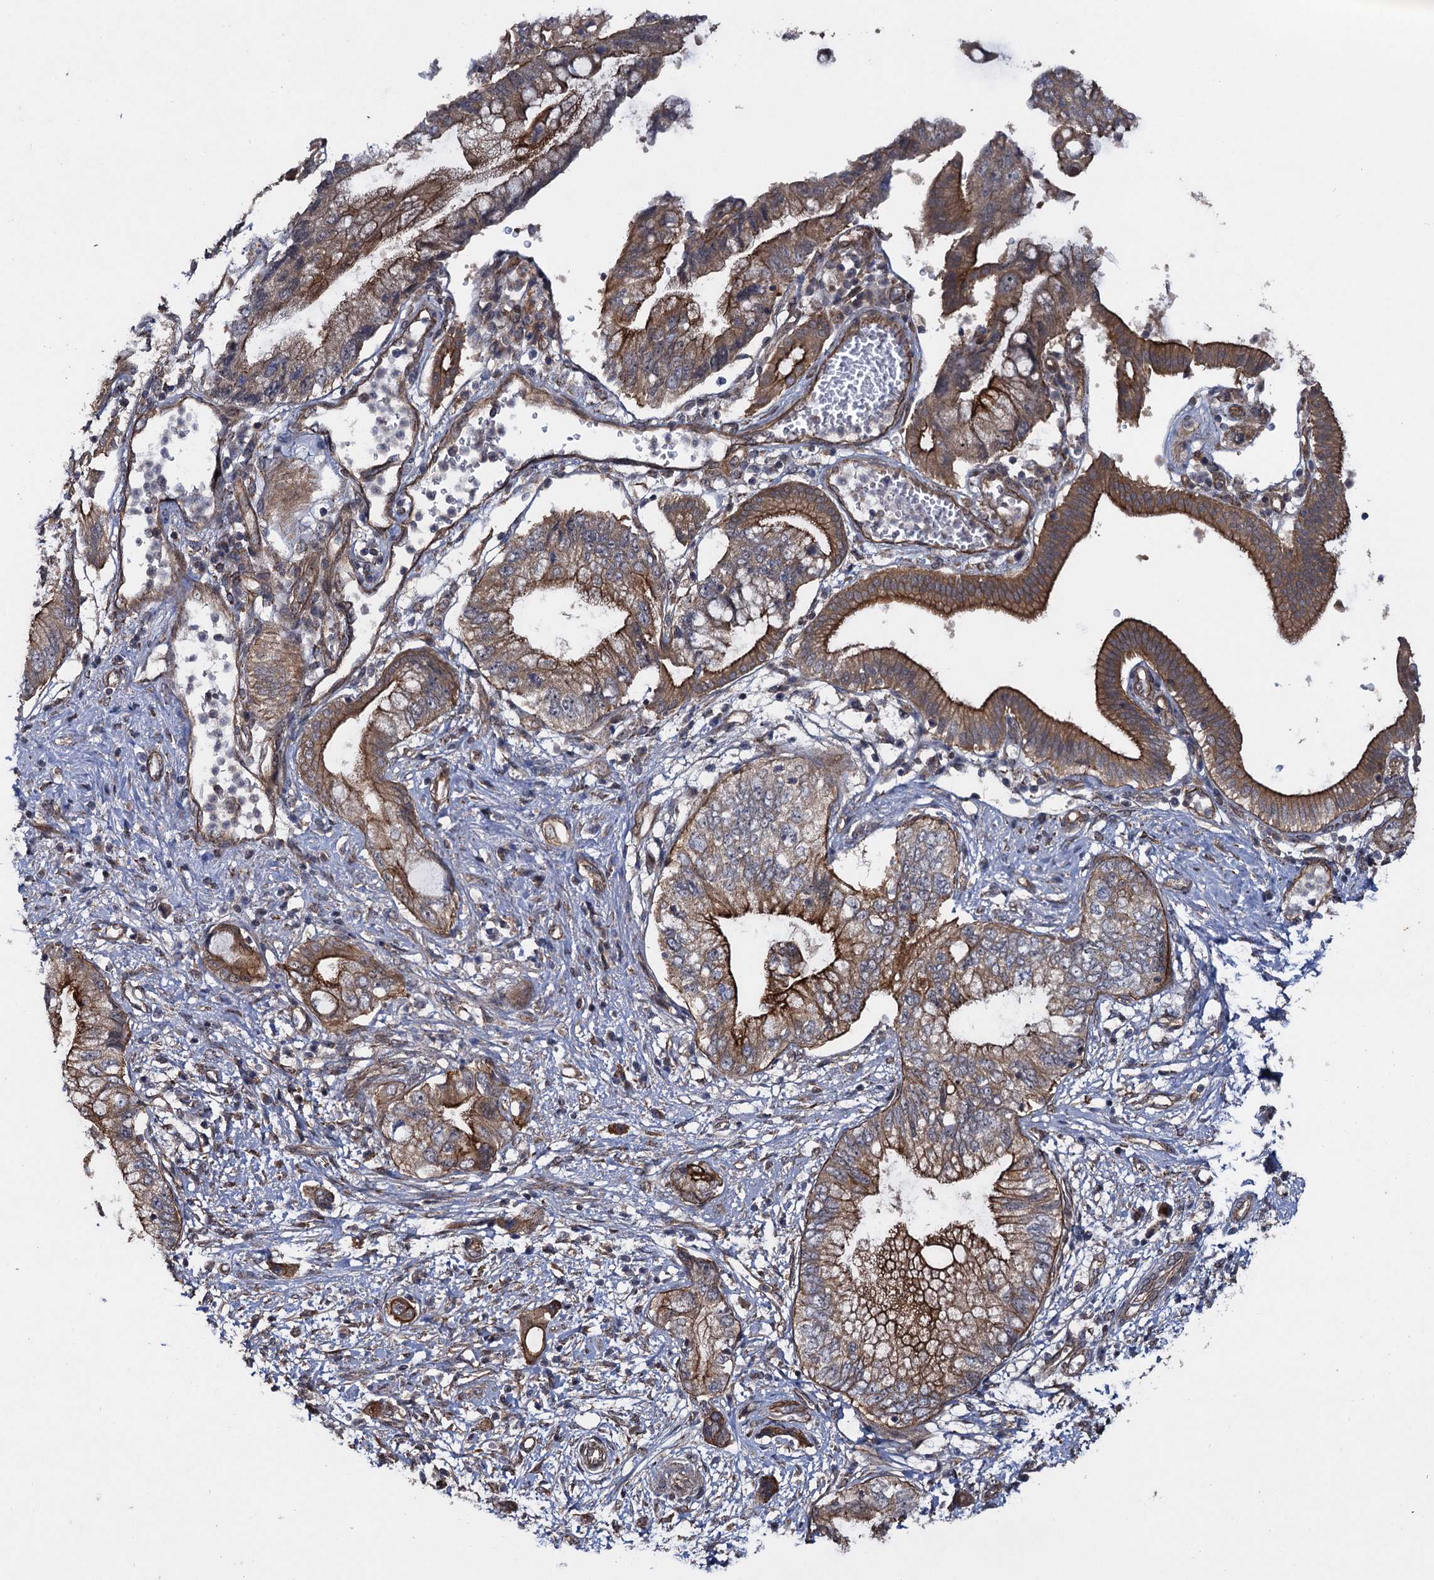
{"staining": {"intensity": "strong", "quantity": ">75%", "location": "cytoplasmic/membranous"}, "tissue": "pancreatic cancer", "cell_type": "Tumor cells", "image_type": "cancer", "snomed": [{"axis": "morphology", "description": "Adenocarcinoma, NOS"}, {"axis": "topography", "description": "Pancreas"}], "caption": "Tumor cells display strong cytoplasmic/membranous staining in about >75% of cells in pancreatic cancer.", "gene": "HAUS1", "patient": {"sex": "female", "age": 73}}